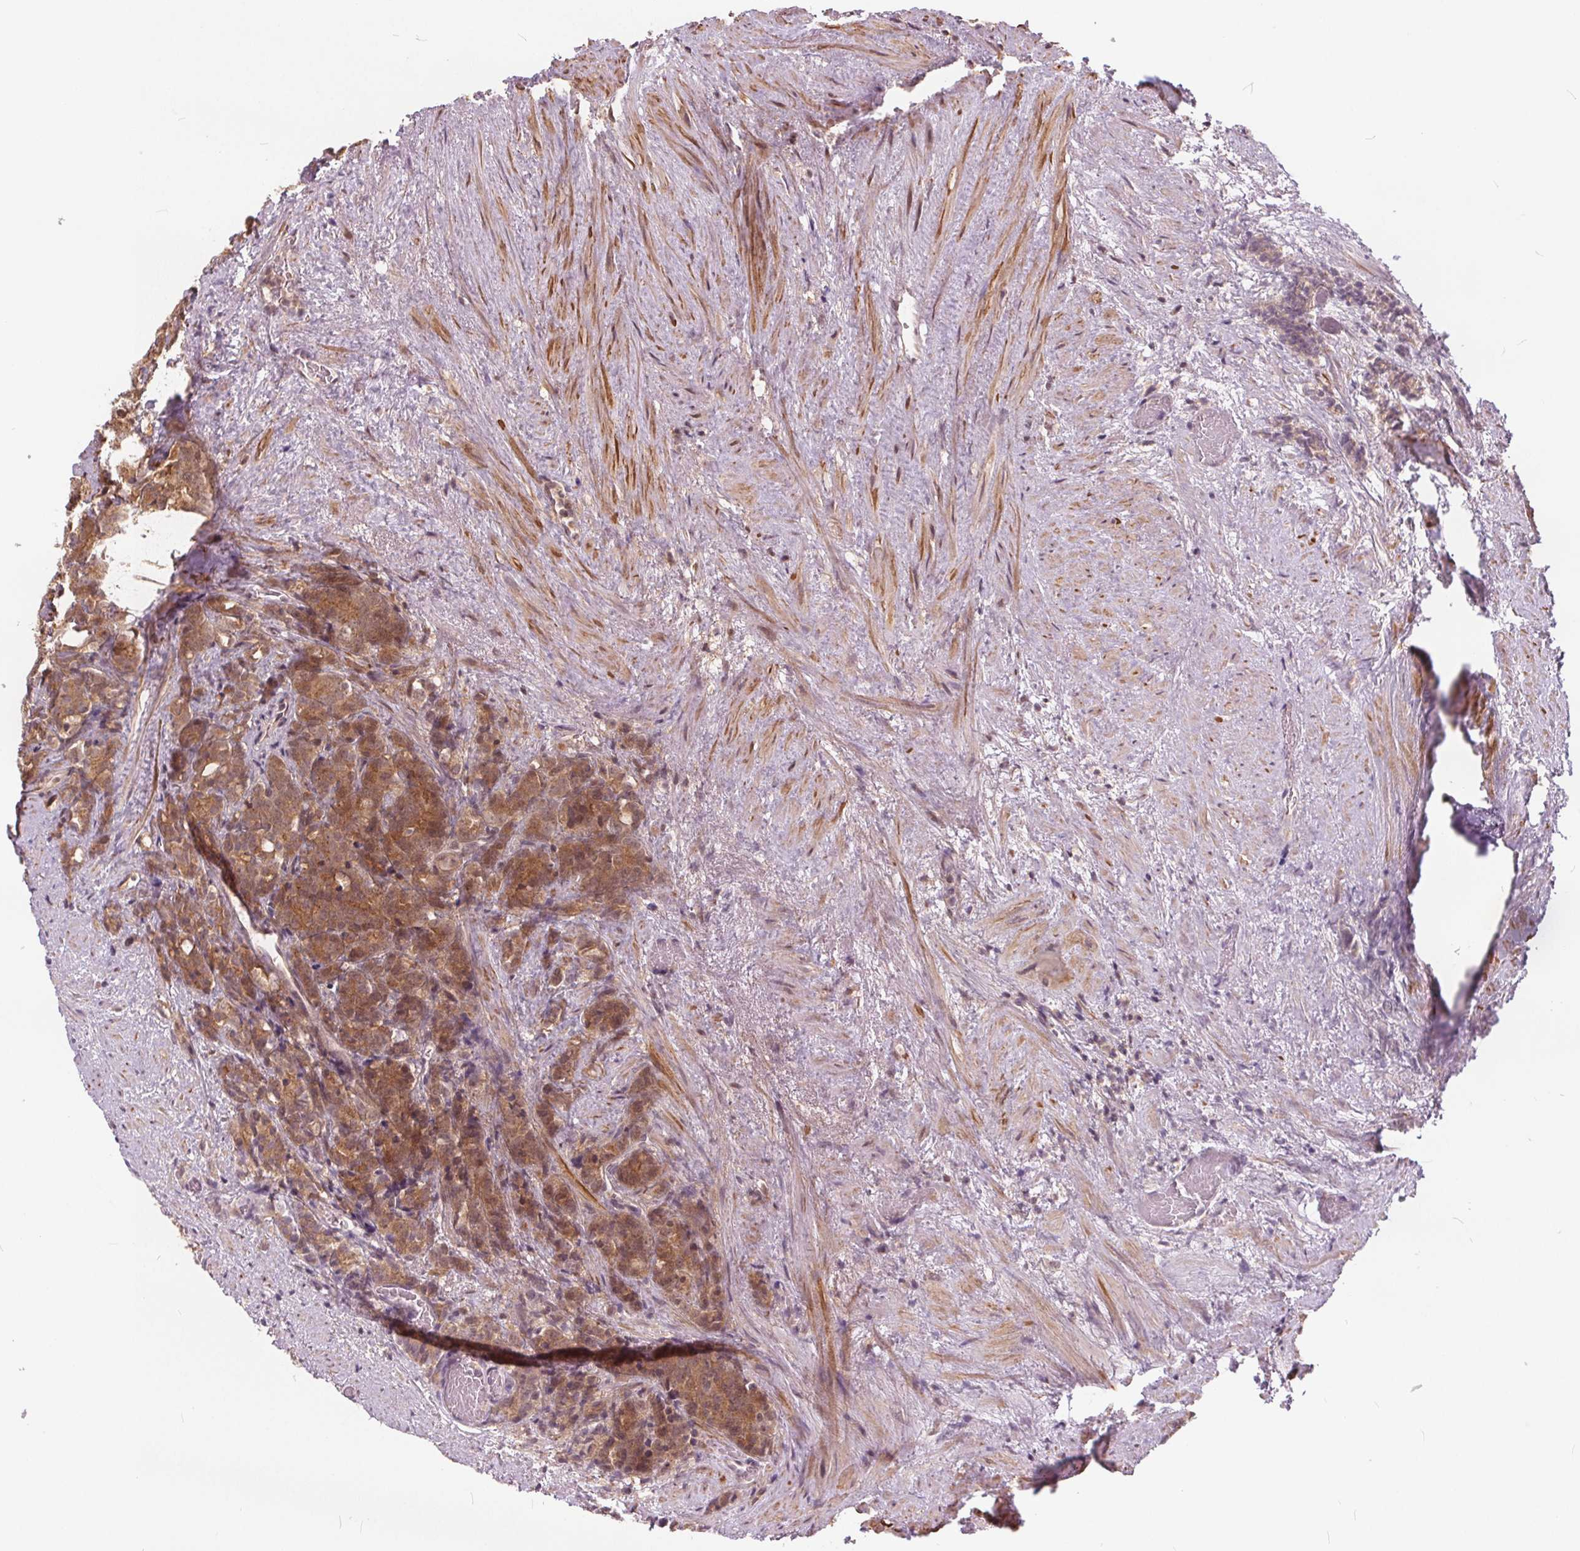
{"staining": {"intensity": "moderate", "quantity": ">75%", "location": "cytoplasmic/membranous"}, "tissue": "prostate cancer", "cell_type": "Tumor cells", "image_type": "cancer", "snomed": [{"axis": "morphology", "description": "Adenocarcinoma, High grade"}, {"axis": "topography", "description": "Prostate"}], "caption": "A micrograph of prostate cancer (adenocarcinoma (high-grade)) stained for a protein displays moderate cytoplasmic/membranous brown staining in tumor cells.", "gene": "HIF1AN", "patient": {"sex": "male", "age": 84}}